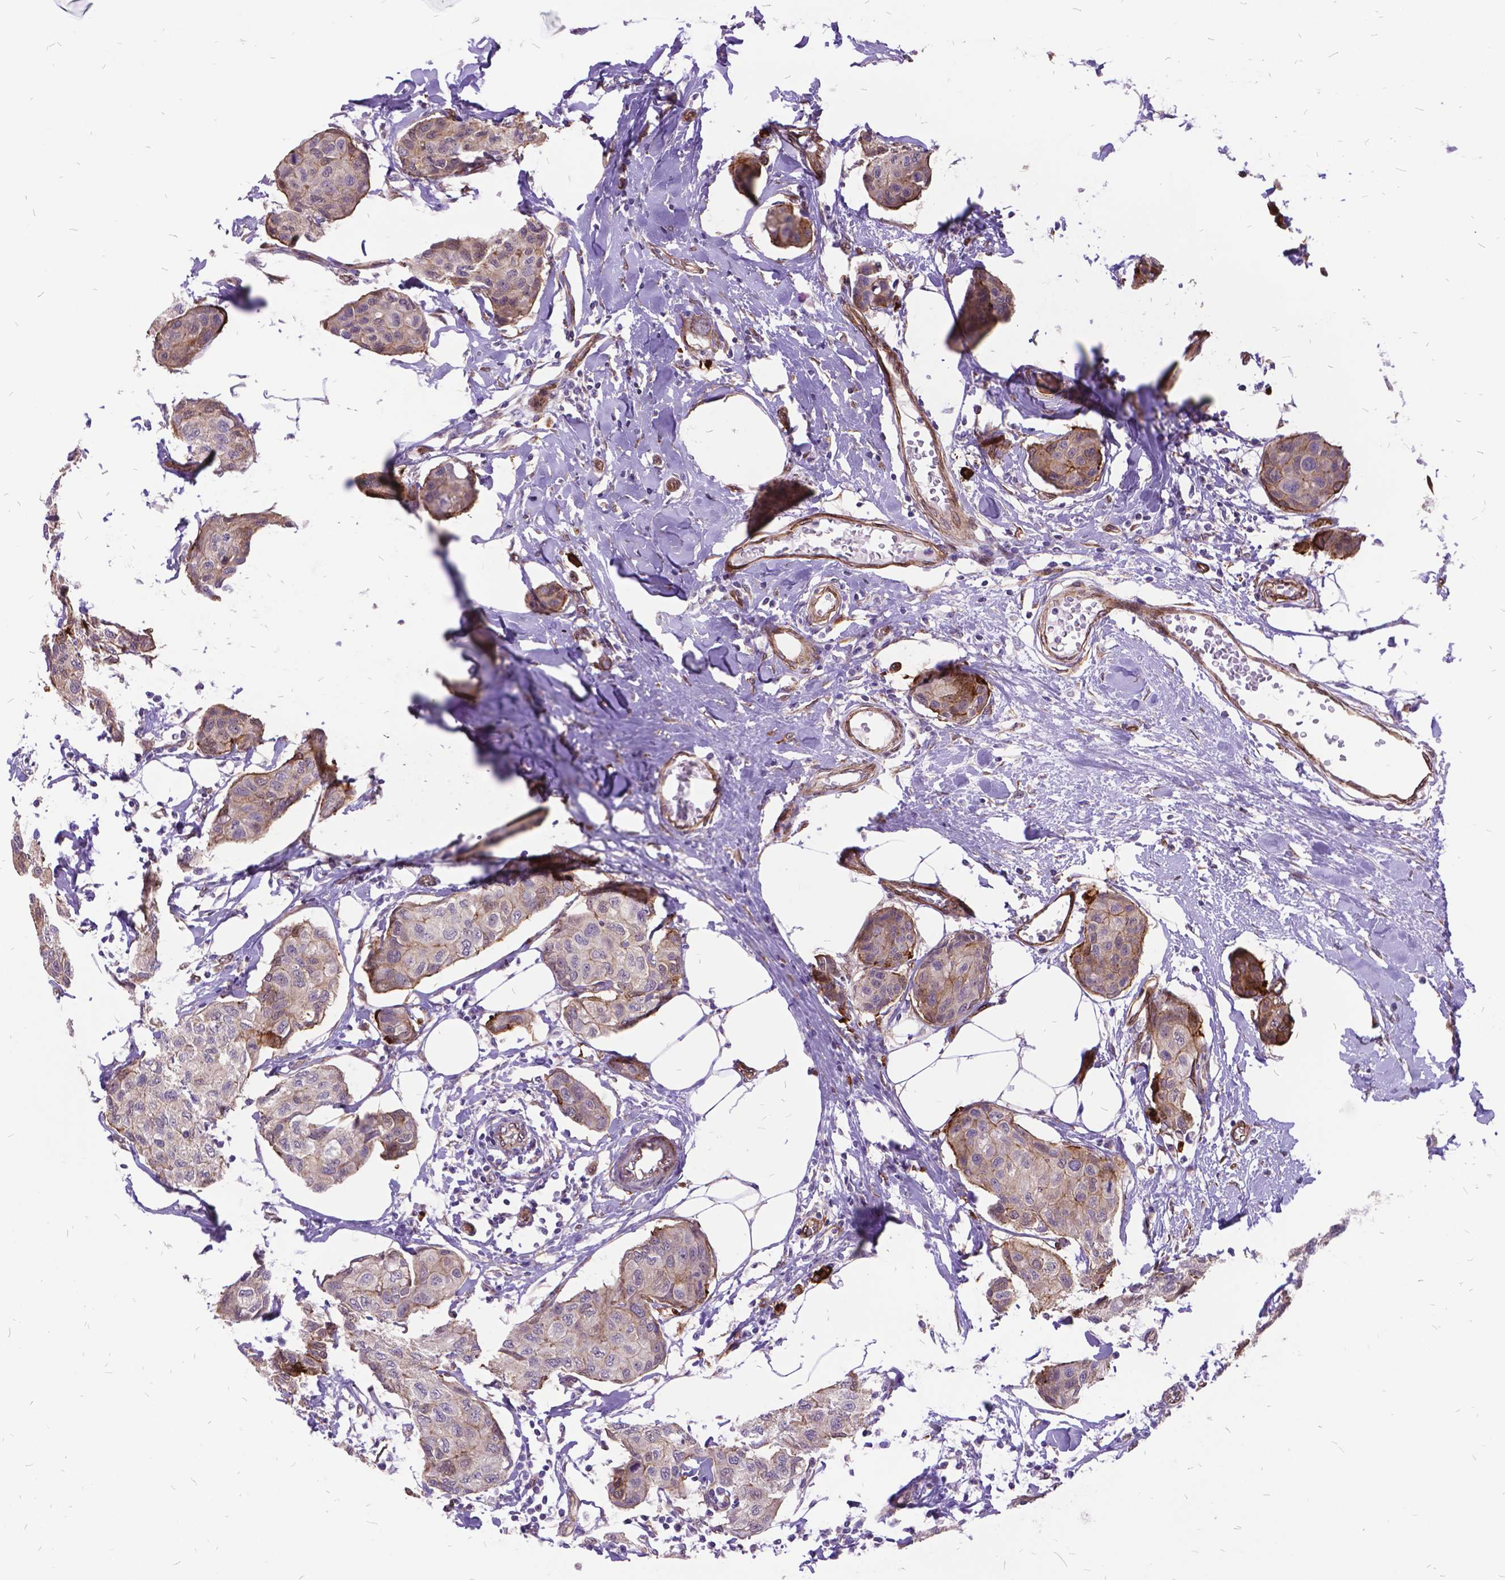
{"staining": {"intensity": "moderate", "quantity": "<25%", "location": "cytoplasmic/membranous"}, "tissue": "breast cancer", "cell_type": "Tumor cells", "image_type": "cancer", "snomed": [{"axis": "morphology", "description": "Duct carcinoma"}, {"axis": "topography", "description": "Breast"}], "caption": "Human infiltrating ductal carcinoma (breast) stained with a brown dye displays moderate cytoplasmic/membranous positive staining in about <25% of tumor cells.", "gene": "GRB7", "patient": {"sex": "female", "age": 80}}